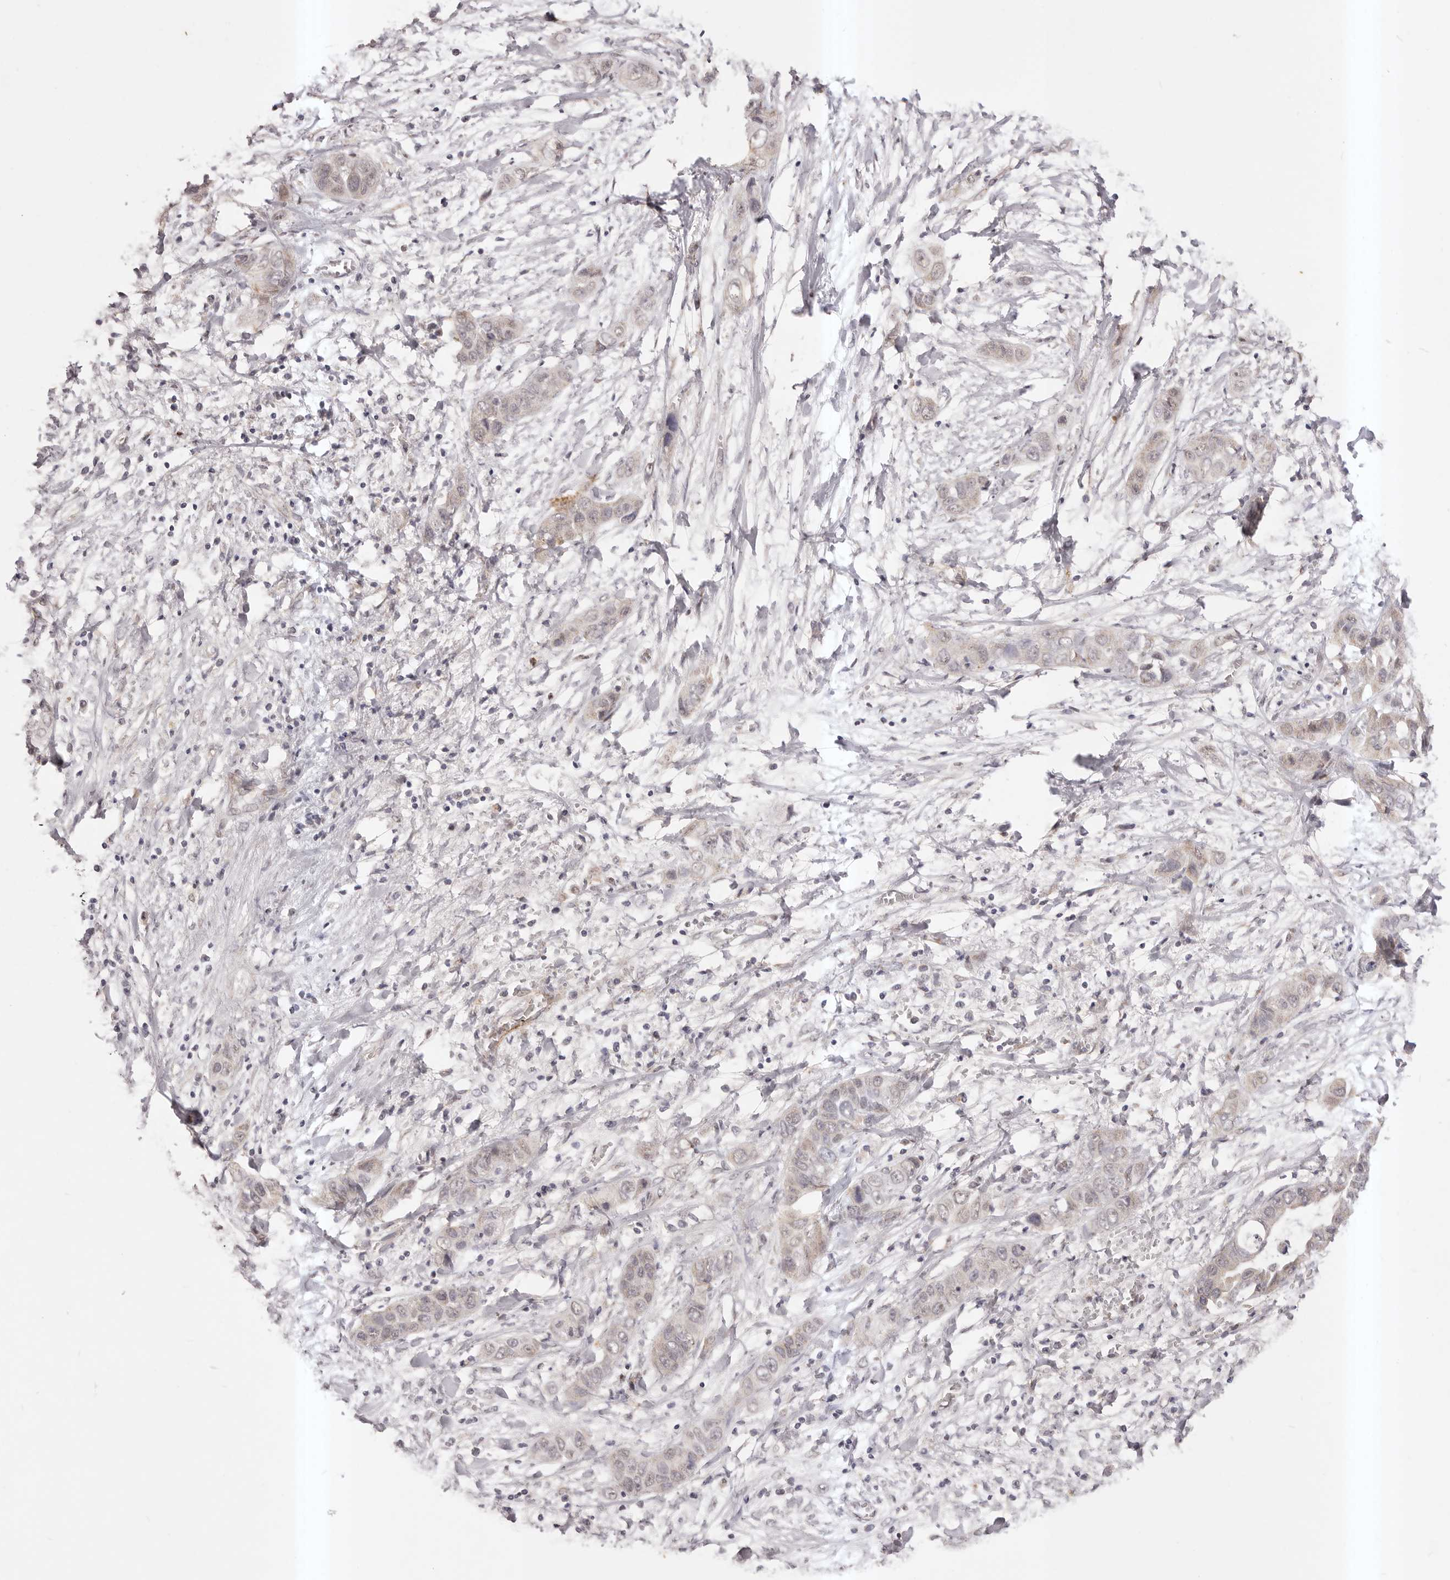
{"staining": {"intensity": "negative", "quantity": "none", "location": "none"}, "tissue": "liver cancer", "cell_type": "Tumor cells", "image_type": "cancer", "snomed": [{"axis": "morphology", "description": "Cholangiocarcinoma"}, {"axis": "topography", "description": "Liver"}], "caption": "Immunohistochemistry (IHC) of human liver cancer exhibits no expression in tumor cells.", "gene": "RPS6KA5", "patient": {"sex": "female", "age": 52}}